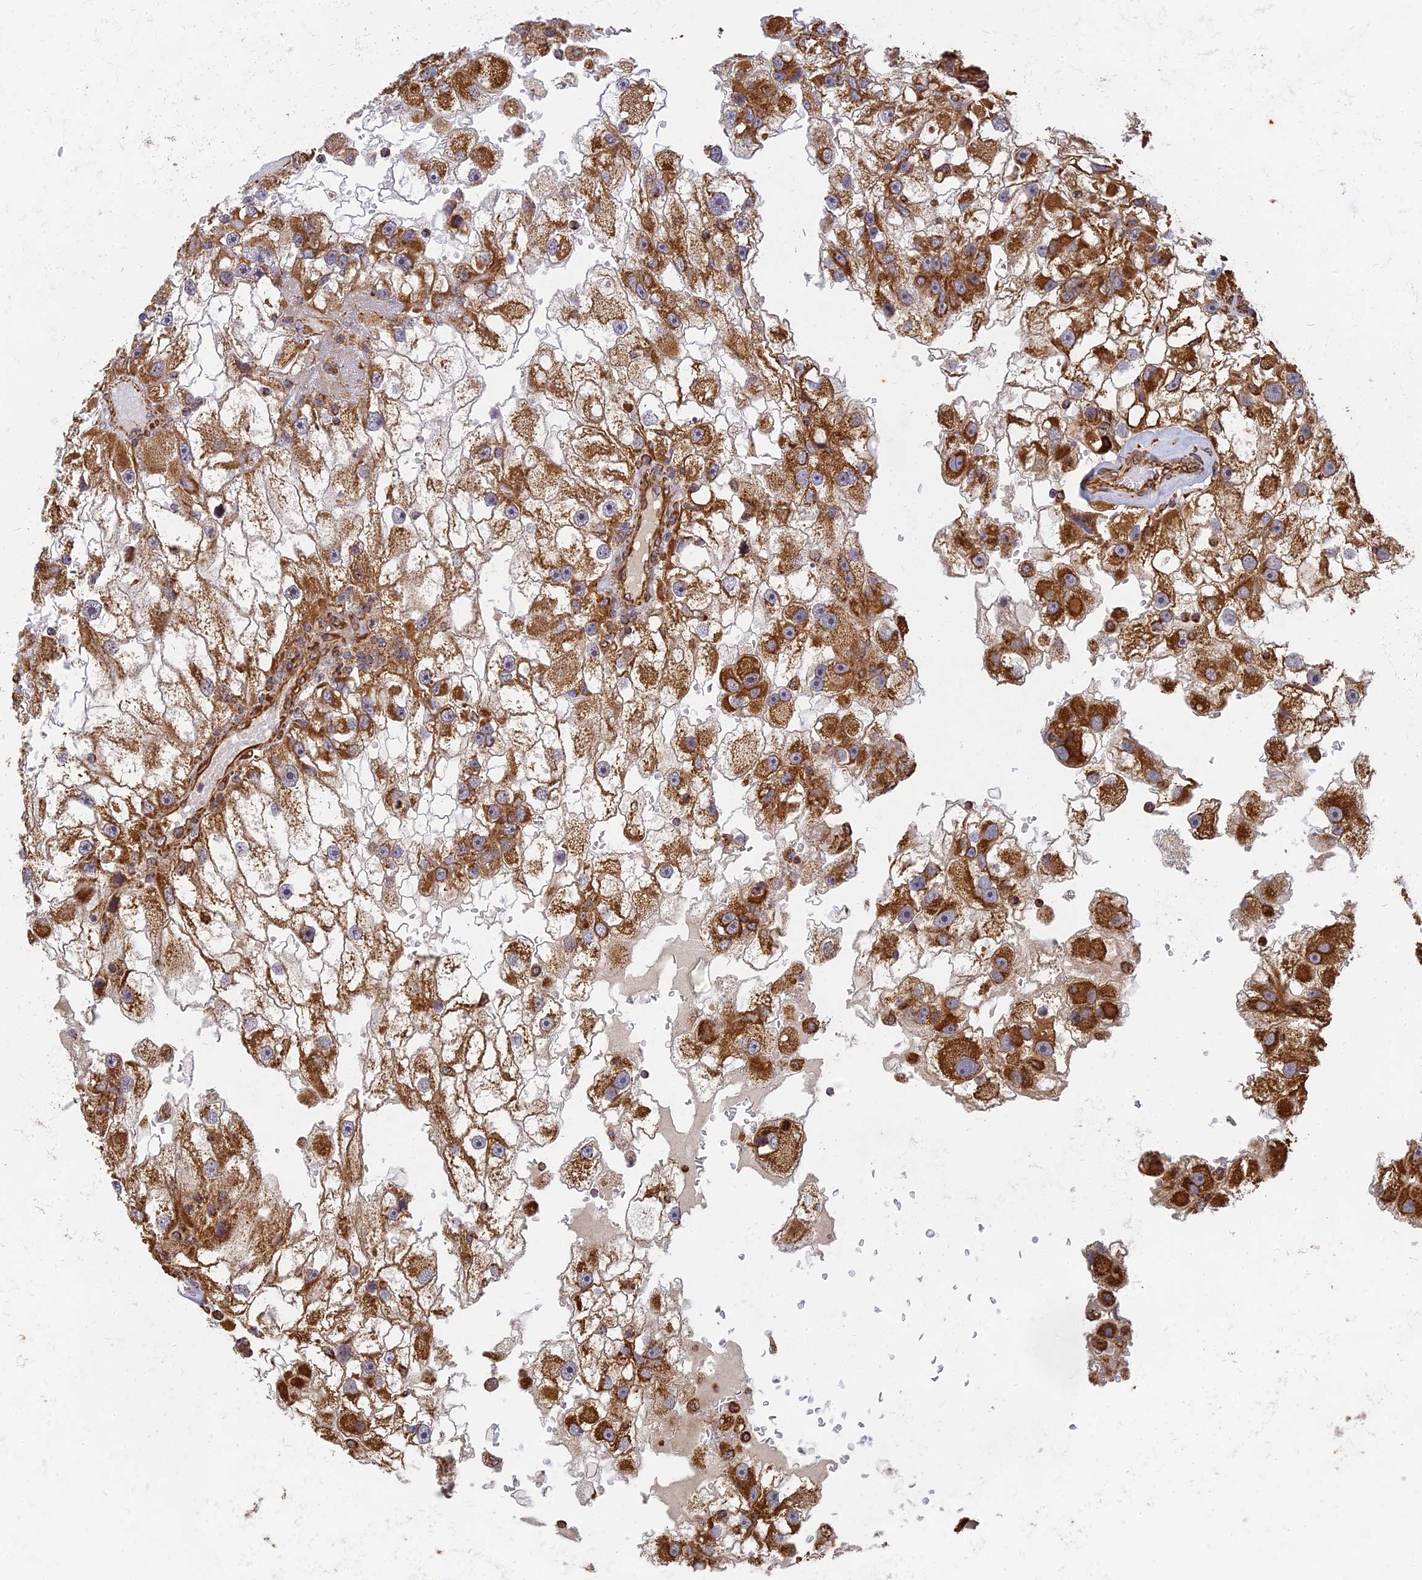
{"staining": {"intensity": "strong", "quantity": ">75%", "location": "cytoplasmic/membranous"}, "tissue": "renal cancer", "cell_type": "Tumor cells", "image_type": "cancer", "snomed": [{"axis": "morphology", "description": "Adenocarcinoma, NOS"}, {"axis": "topography", "description": "Kidney"}], "caption": "Immunohistochemistry of adenocarcinoma (renal) demonstrates high levels of strong cytoplasmic/membranous expression in about >75% of tumor cells. (DAB (3,3'-diaminobenzidine) = brown stain, brightfield microscopy at high magnification).", "gene": "DSTYK", "patient": {"sex": "male", "age": 63}}